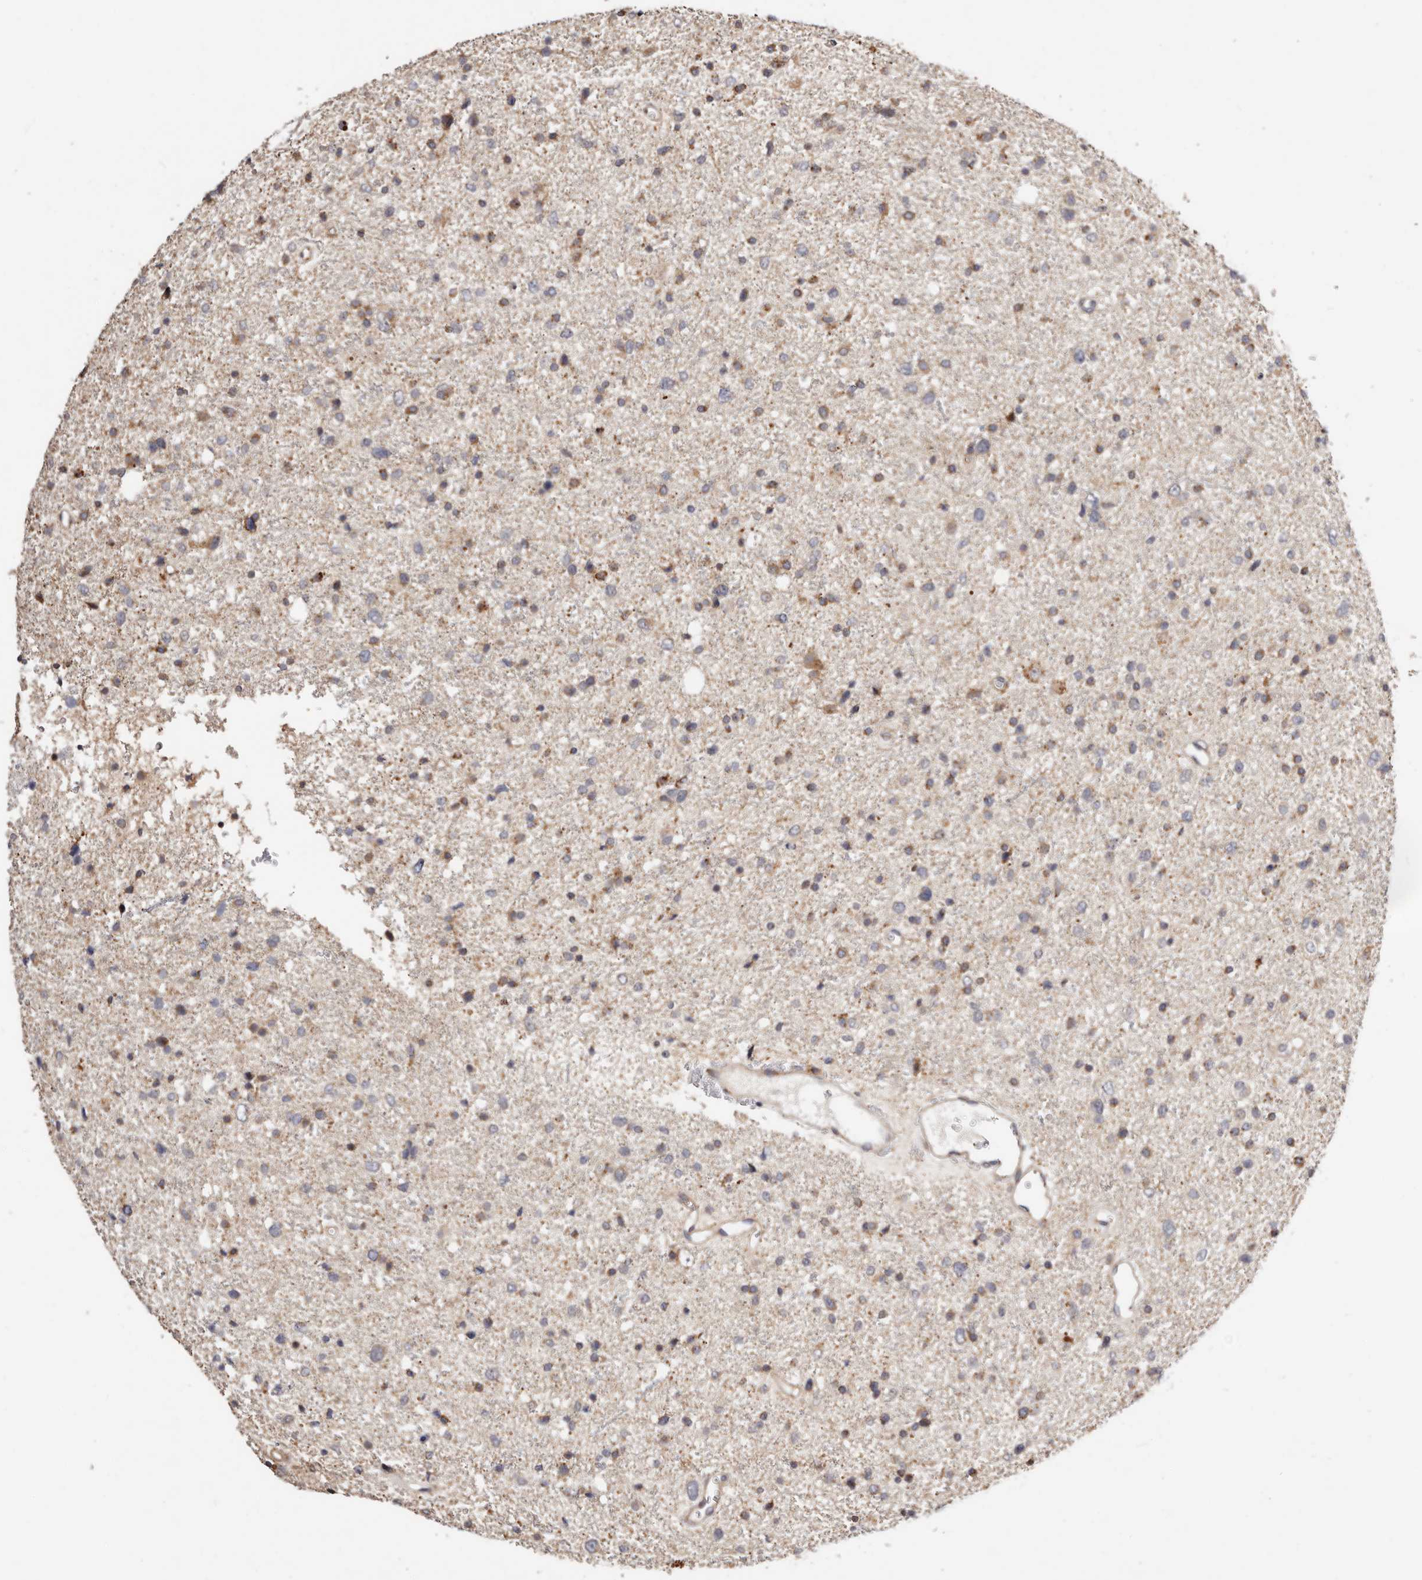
{"staining": {"intensity": "weak", "quantity": ">75%", "location": "cytoplasmic/membranous"}, "tissue": "glioma", "cell_type": "Tumor cells", "image_type": "cancer", "snomed": [{"axis": "morphology", "description": "Glioma, malignant, Low grade"}, {"axis": "topography", "description": "Brain"}], "caption": "A brown stain highlights weak cytoplasmic/membranous staining of a protein in human glioma tumor cells.", "gene": "USP33", "patient": {"sex": "female", "age": 37}}